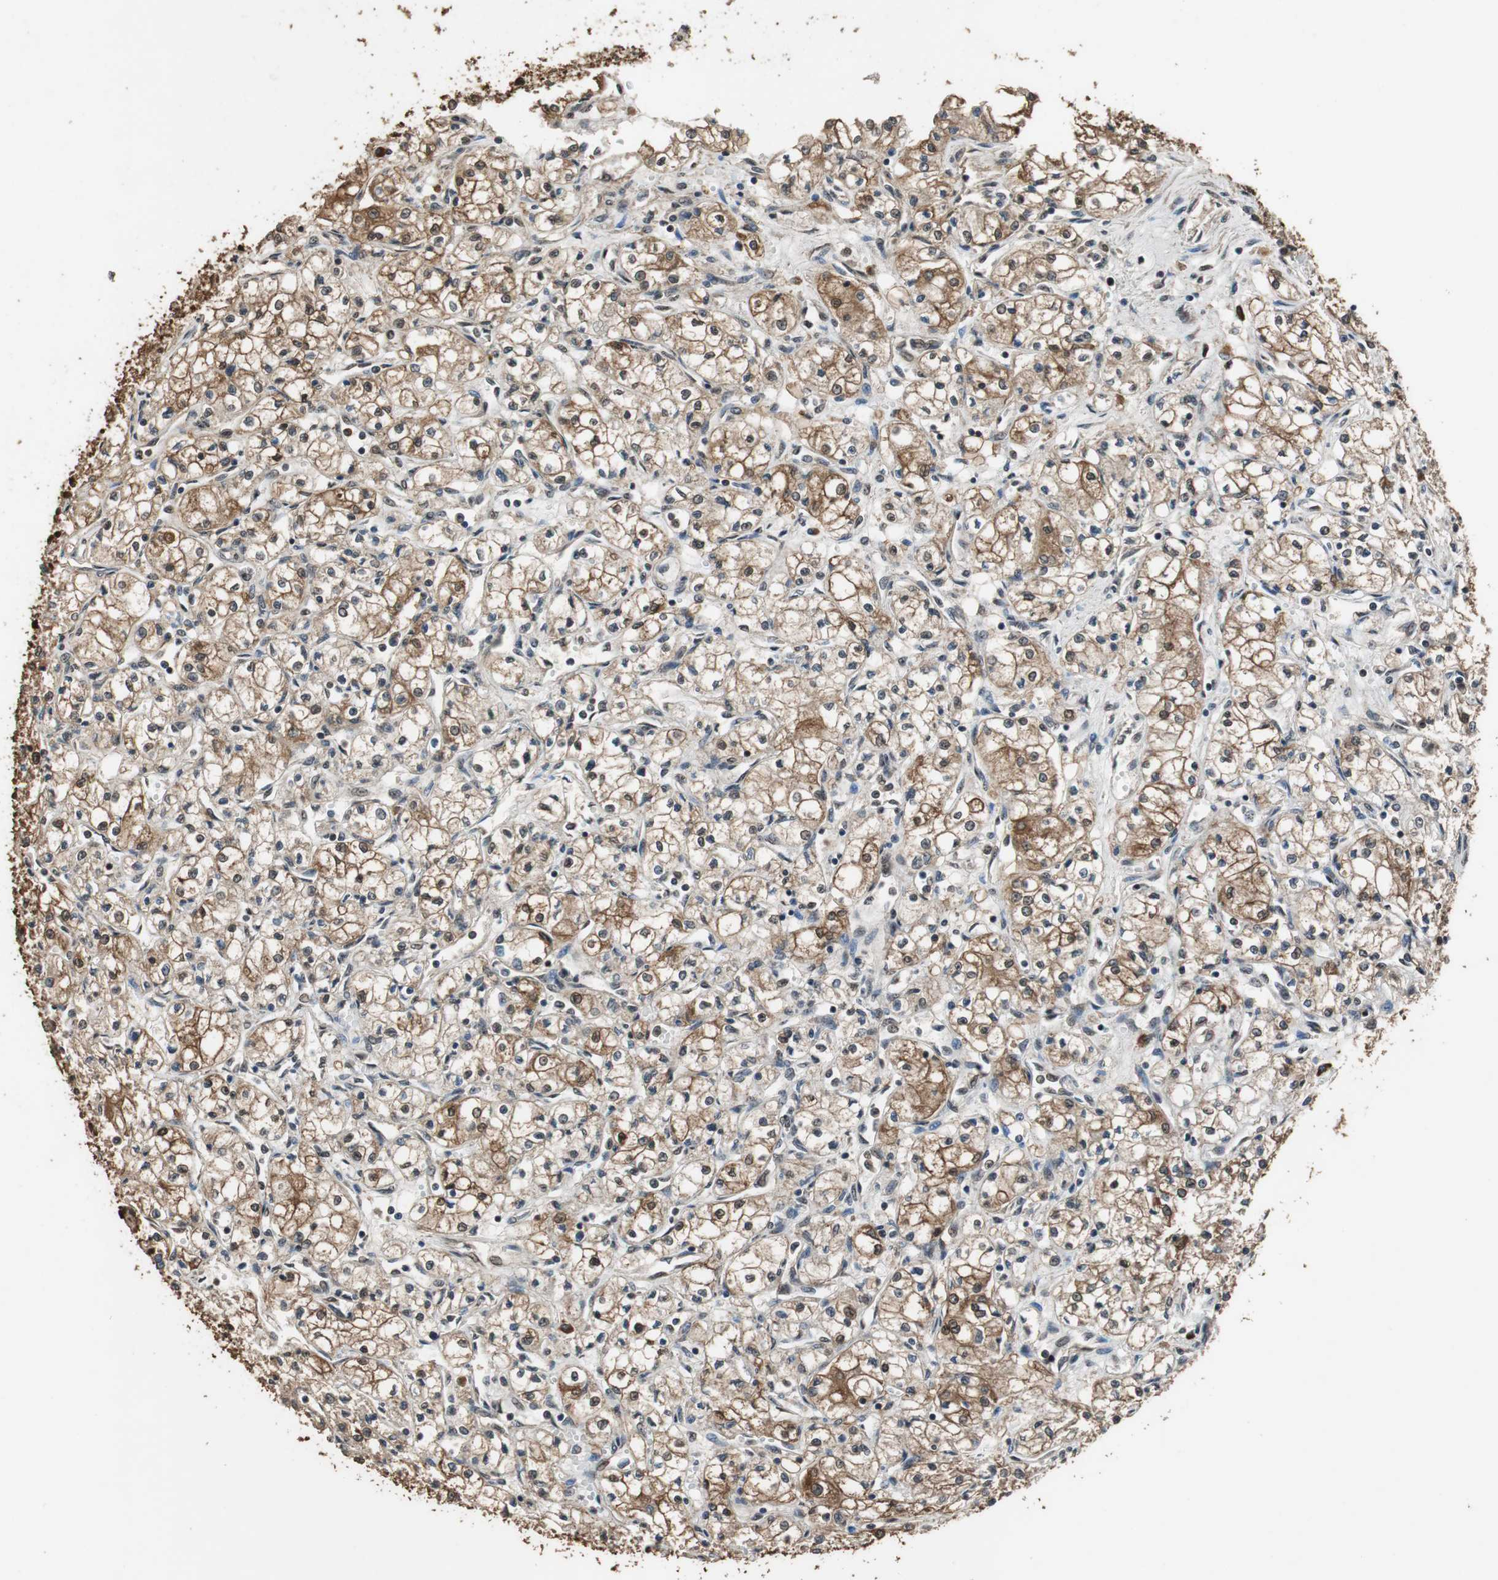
{"staining": {"intensity": "strong", "quantity": ">75%", "location": "cytoplasmic/membranous,nuclear"}, "tissue": "renal cancer", "cell_type": "Tumor cells", "image_type": "cancer", "snomed": [{"axis": "morphology", "description": "Normal tissue, NOS"}, {"axis": "morphology", "description": "Adenocarcinoma, NOS"}, {"axis": "topography", "description": "Kidney"}], "caption": "Immunohistochemistry (IHC) photomicrograph of renal adenocarcinoma stained for a protein (brown), which demonstrates high levels of strong cytoplasmic/membranous and nuclear positivity in approximately >75% of tumor cells.", "gene": "ZNF18", "patient": {"sex": "male", "age": 59}}